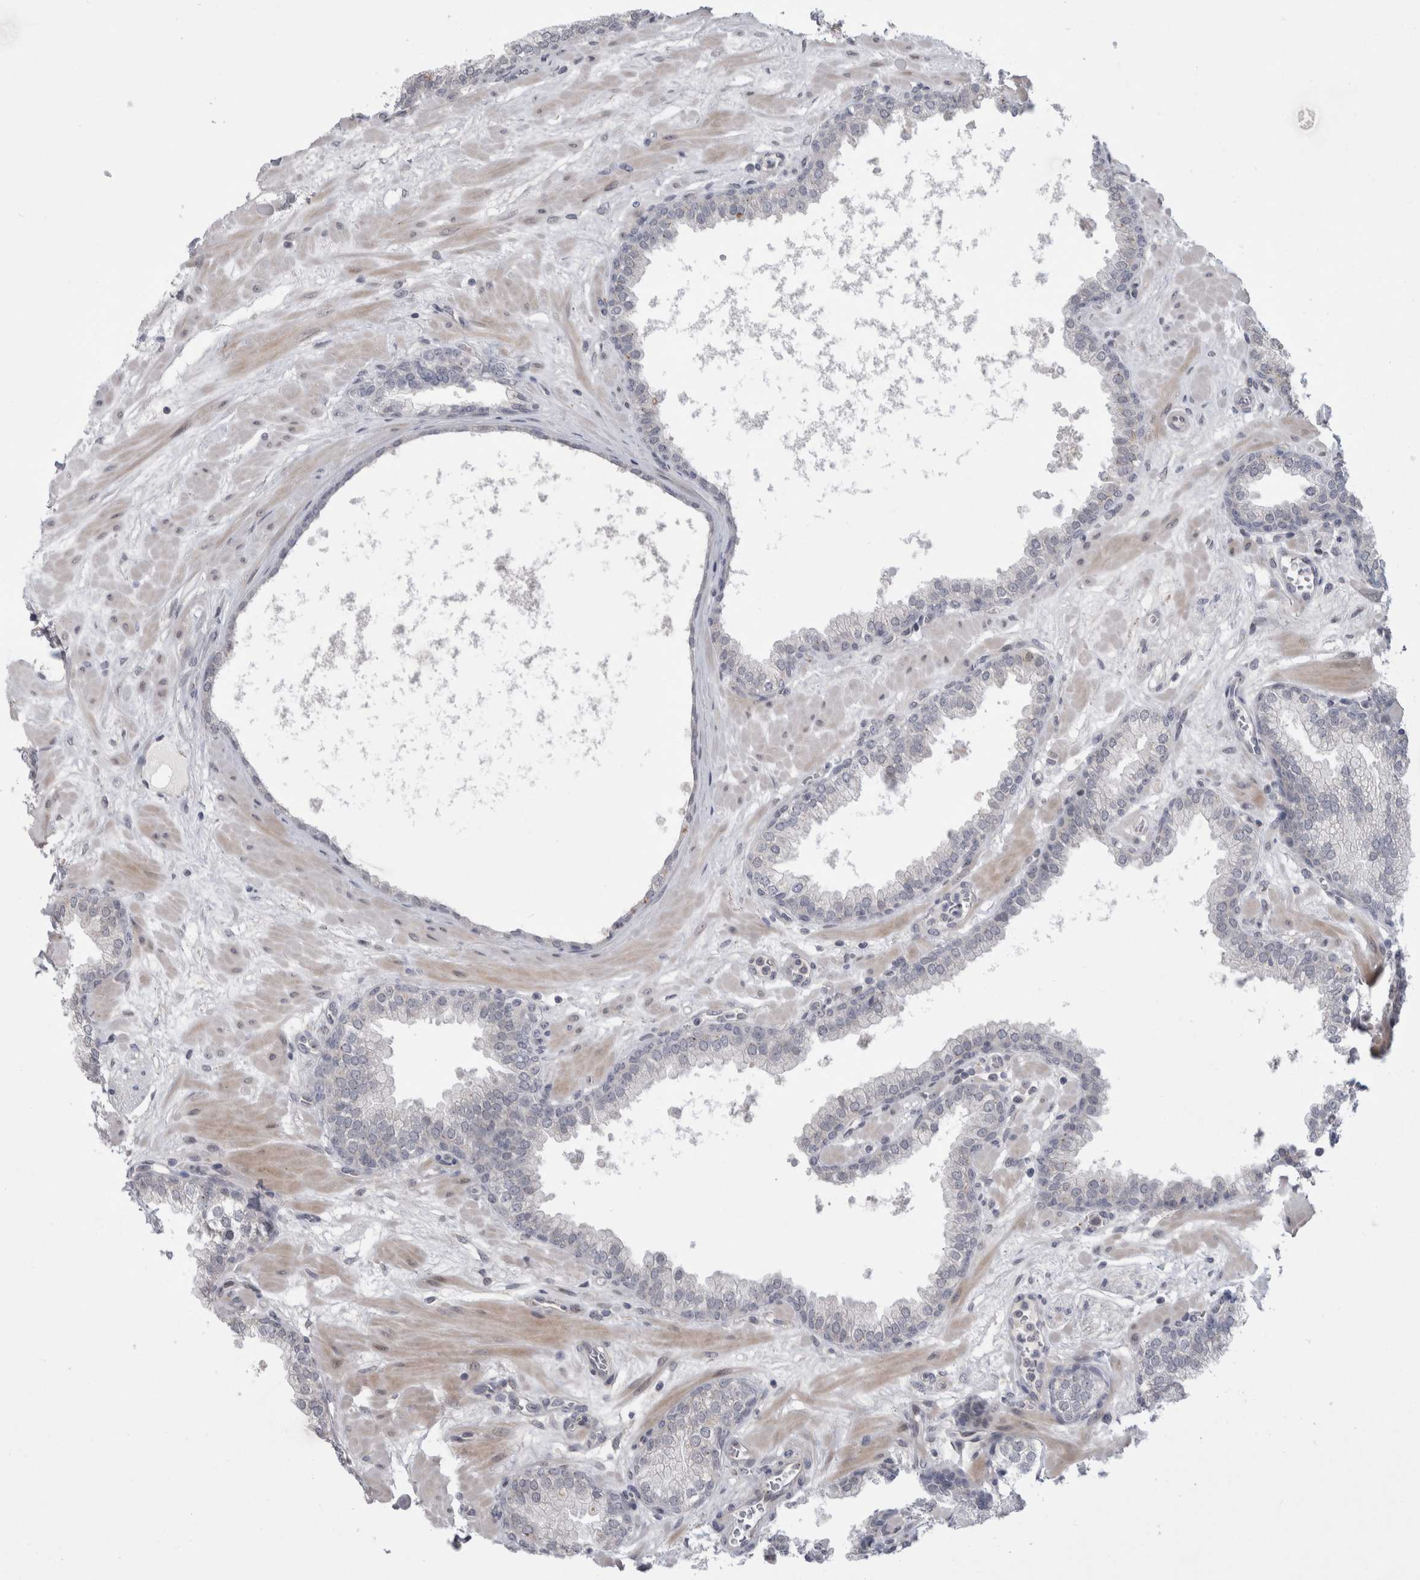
{"staining": {"intensity": "negative", "quantity": "none", "location": "none"}, "tissue": "prostate", "cell_type": "Glandular cells", "image_type": "normal", "snomed": [{"axis": "morphology", "description": "Normal tissue, NOS"}, {"axis": "morphology", "description": "Urothelial carcinoma, Low grade"}, {"axis": "topography", "description": "Urinary bladder"}, {"axis": "topography", "description": "Prostate"}], "caption": "The immunohistochemistry (IHC) histopathology image has no significant expression in glandular cells of prostate. (DAB (3,3'-diaminobenzidine) immunohistochemistry (IHC), high magnification).", "gene": "MTBP", "patient": {"sex": "male", "age": 60}}